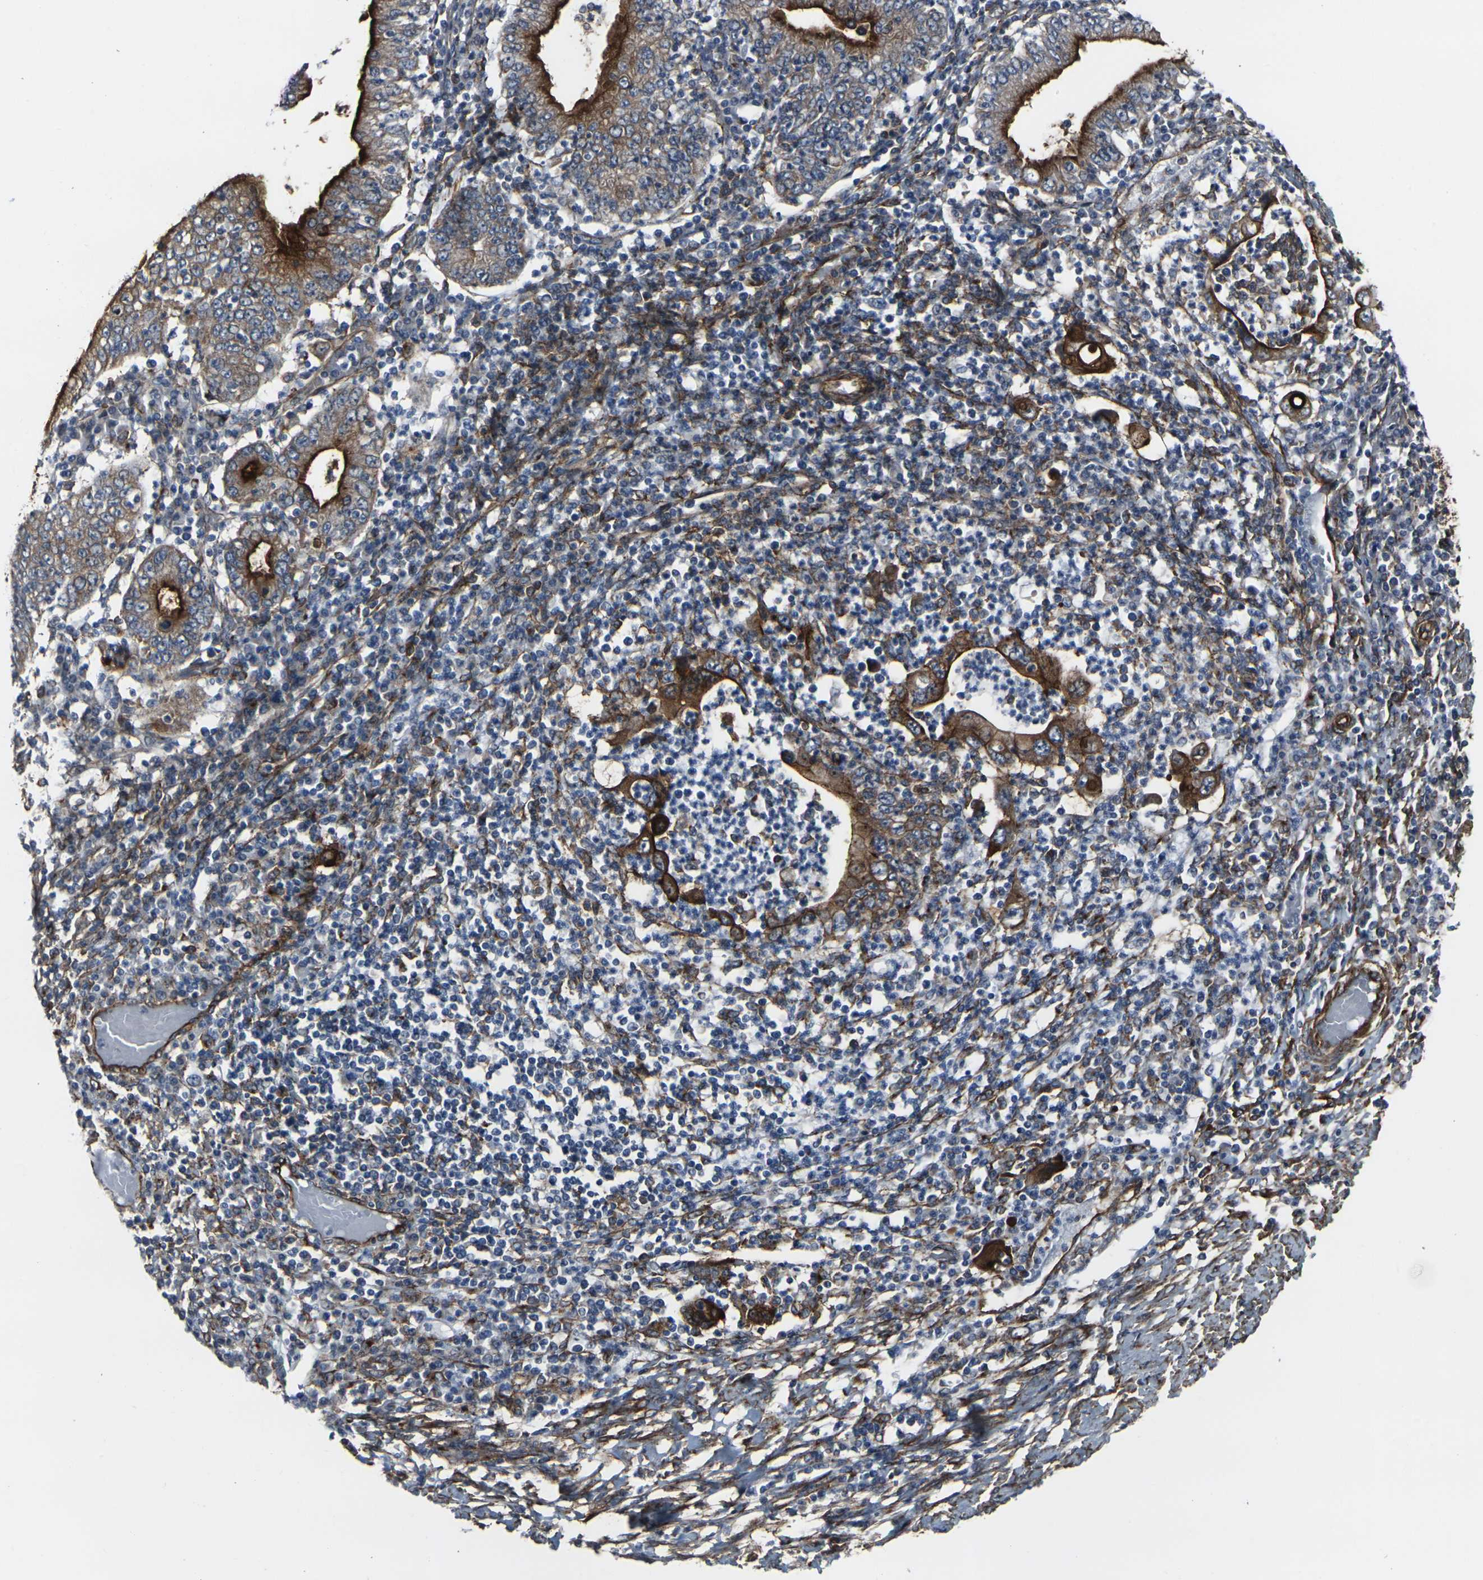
{"staining": {"intensity": "strong", "quantity": ">75%", "location": "cytoplasmic/membranous"}, "tissue": "stomach cancer", "cell_type": "Tumor cells", "image_type": "cancer", "snomed": [{"axis": "morphology", "description": "Normal tissue, NOS"}, {"axis": "morphology", "description": "Adenocarcinoma, NOS"}, {"axis": "topography", "description": "Esophagus"}, {"axis": "topography", "description": "Stomach, upper"}, {"axis": "topography", "description": "Peripheral nerve tissue"}], "caption": "Stomach cancer (adenocarcinoma) tissue displays strong cytoplasmic/membranous expression in about >75% of tumor cells, visualized by immunohistochemistry.", "gene": "MYOF", "patient": {"sex": "male", "age": 62}}